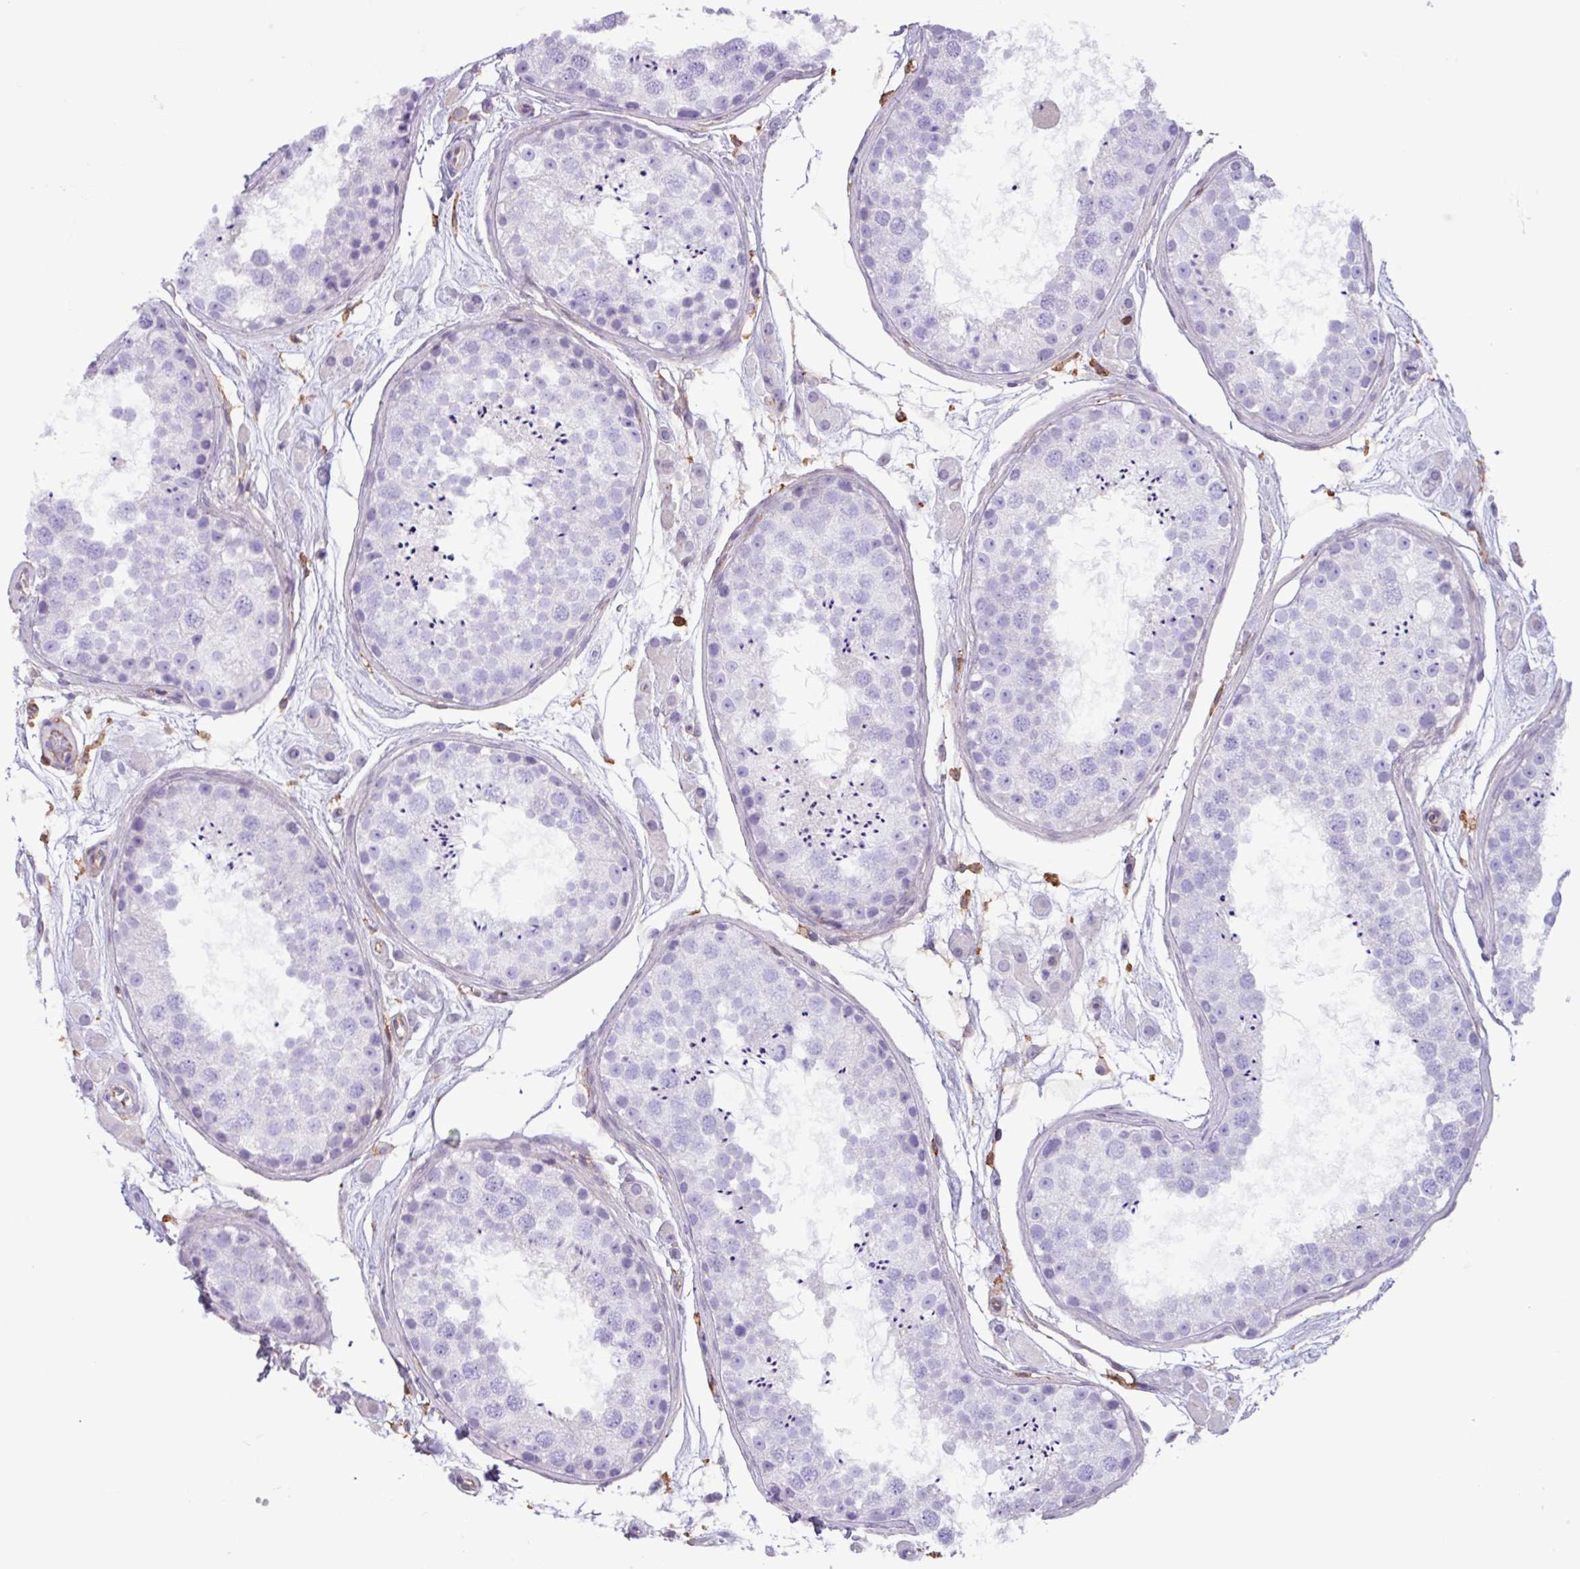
{"staining": {"intensity": "negative", "quantity": "none", "location": "none"}, "tissue": "testis", "cell_type": "Cells in seminiferous ducts", "image_type": "normal", "snomed": [{"axis": "morphology", "description": "Normal tissue, NOS"}, {"axis": "topography", "description": "Testis"}], "caption": "DAB (3,3'-diaminobenzidine) immunohistochemical staining of unremarkable human testis reveals no significant staining in cells in seminiferous ducts.", "gene": "PPP1R18", "patient": {"sex": "male", "age": 25}}